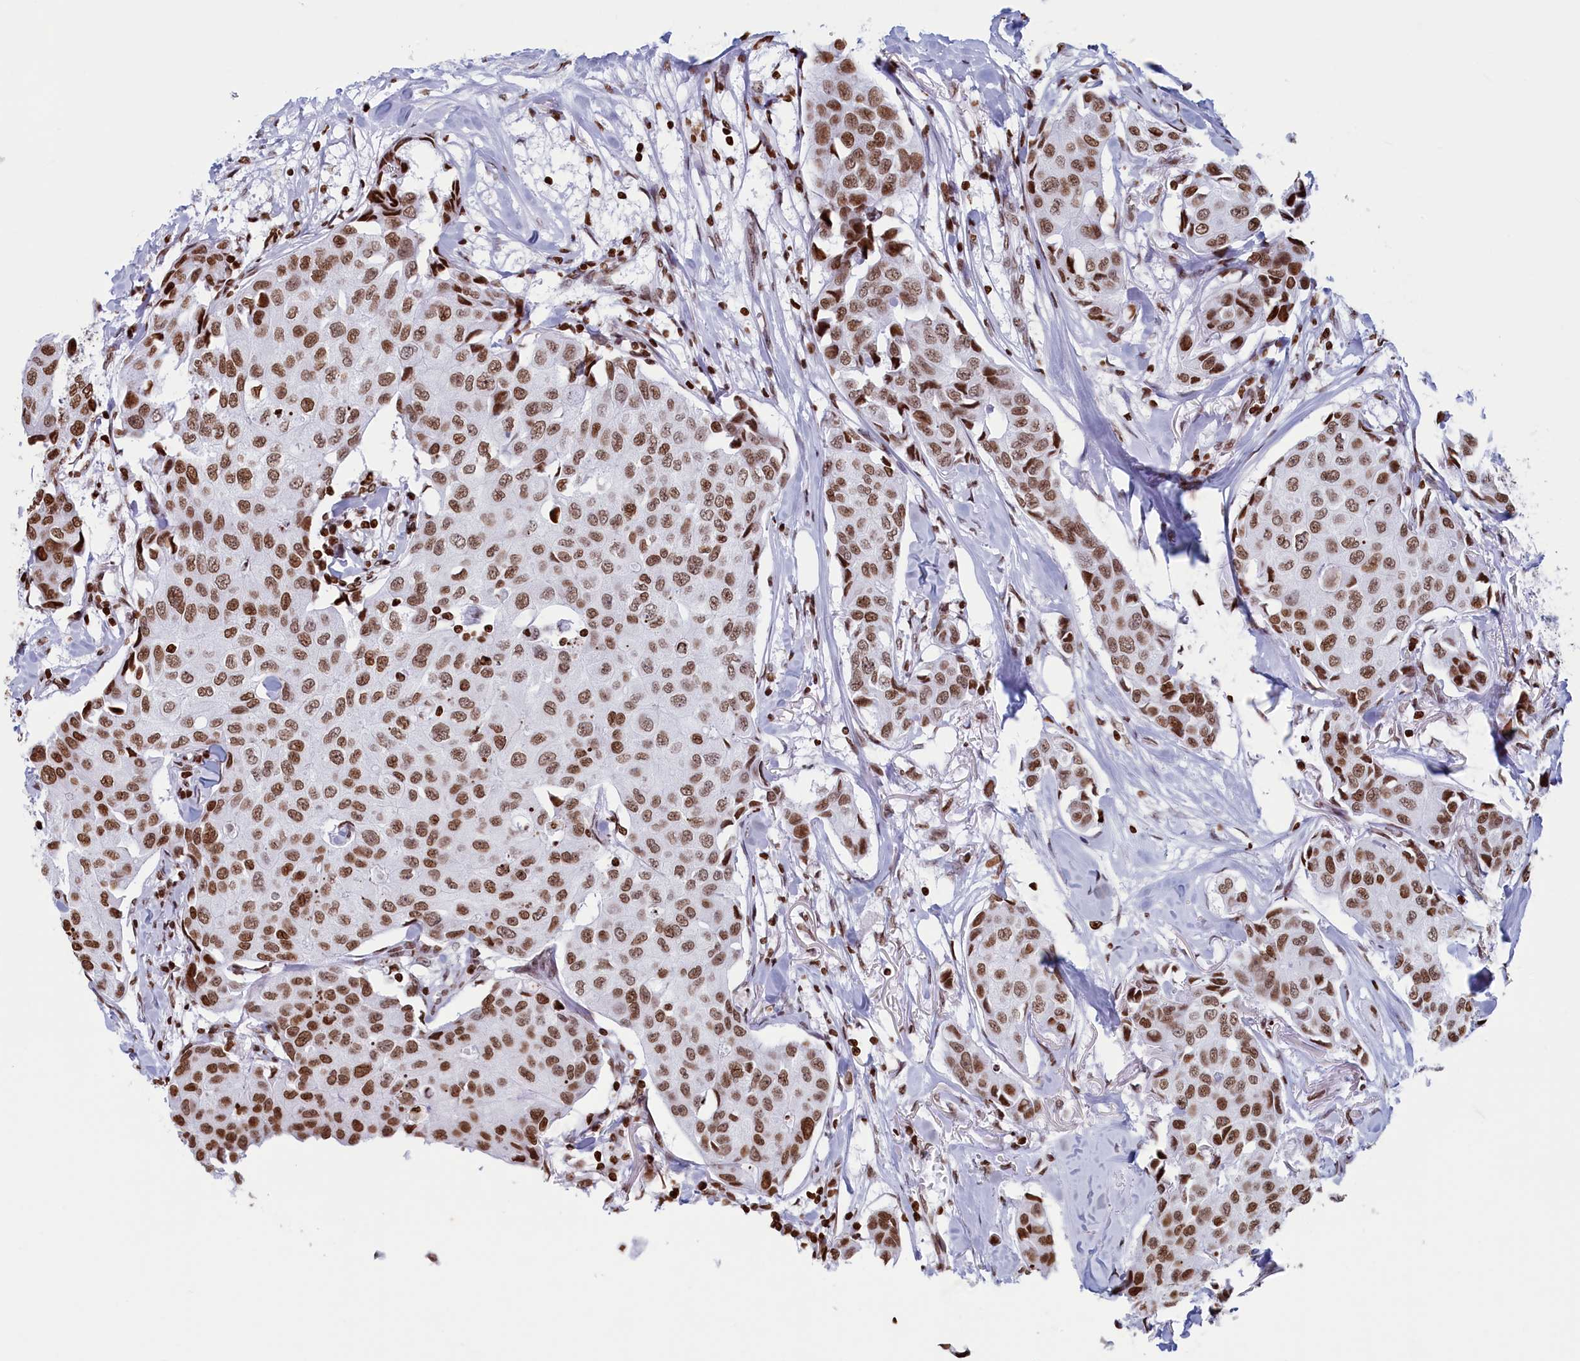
{"staining": {"intensity": "moderate", "quantity": ">75%", "location": "nuclear"}, "tissue": "breast cancer", "cell_type": "Tumor cells", "image_type": "cancer", "snomed": [{"axis": "morphology", "description": "Duct carcinoma"}, {"axis": "topography", "description": "Breast"}], "caption": "Breast cancer stained with a protein marker displays moderate staining in tumor cells.", "gene": "APOBEC3A", "patient": {"sex": "female", "age": 80}}